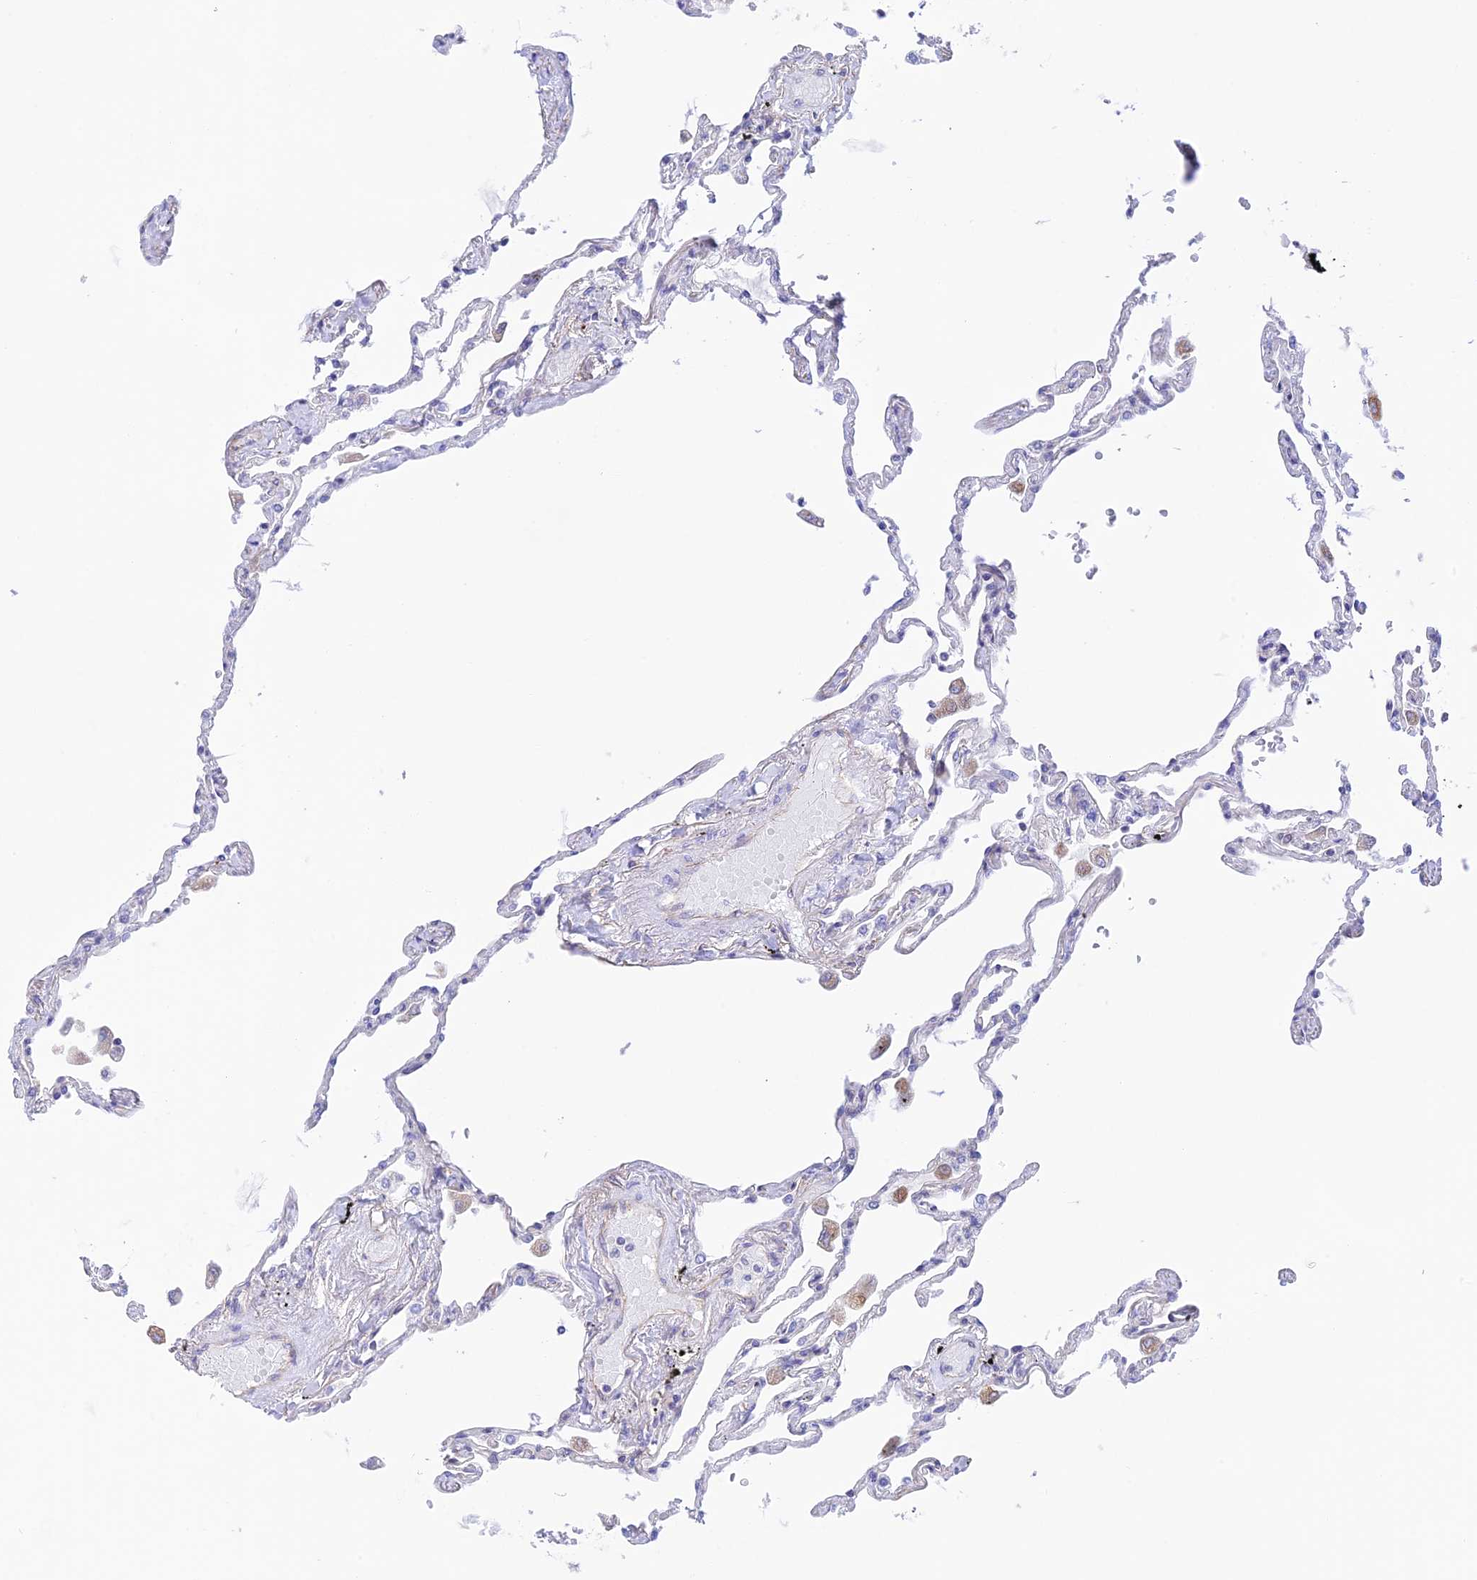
{"staining": {"intensity": "negative", "quantity": "none", "location": "none"}, "tissue": "lung", "cell_type": "Alveolar cells", "image_type": "normal", "snomed": [{"axis": "morphology", "description": "Normal tissue, NOS"}, {"axis": "topography", "description": "Lung"}], "caption": "Immunohistochemistry (IHC) photomicrograph of unremarkable human lung stained for a protein (brown), which exhibits no staining in alveolar cells. The staining was performed using DAB (3,3'-diaminobenzidine) to visualize the protein expression in brown, while the nuclei were stained in blue with hematoxylin (Magnification: 20x).", "gene": "ZNF652", "patient": {"sex": "female", "age": 67}}